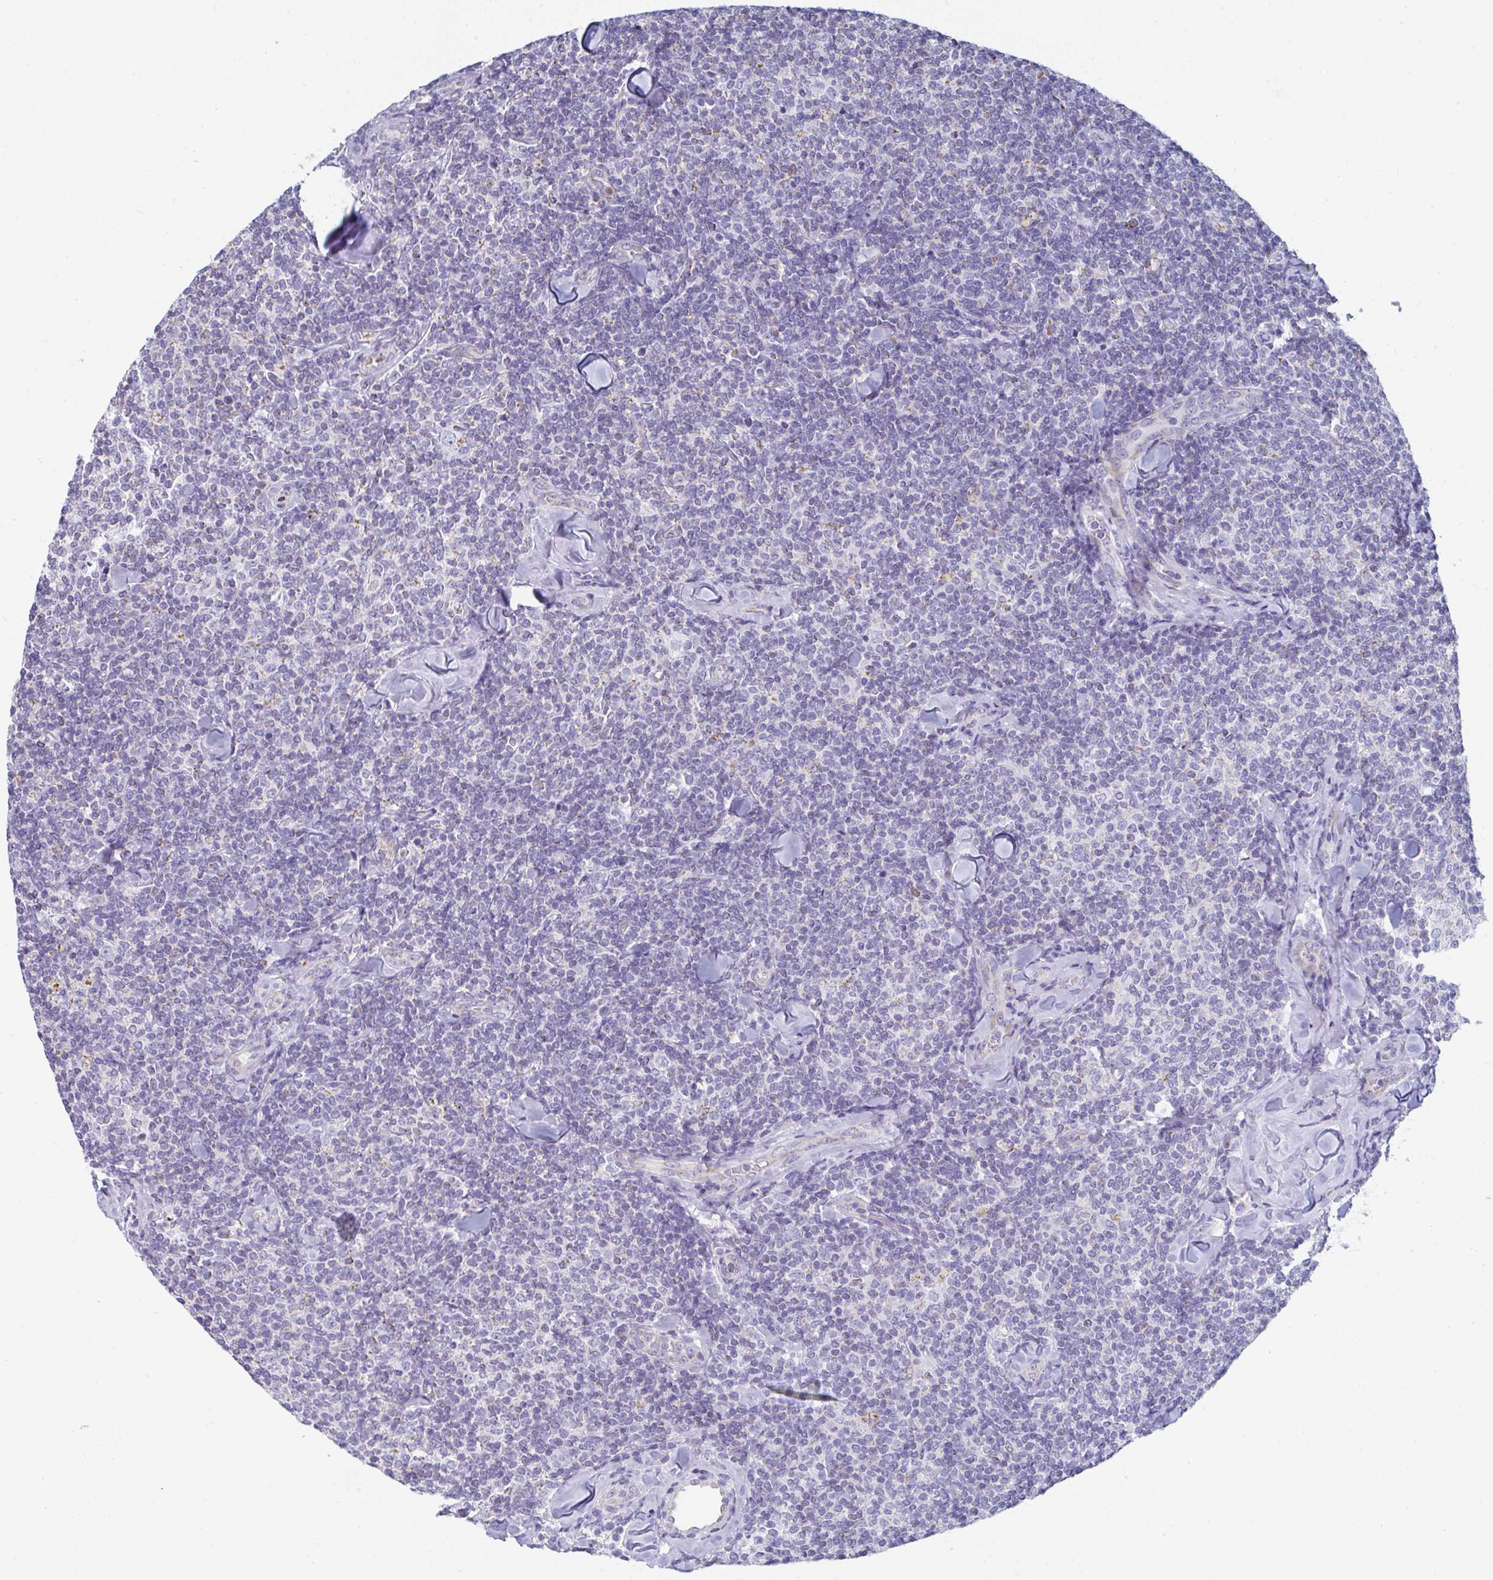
{"staining": {"intensity": "negative", "quantity": "none", "location": "none"}, "tissue": "lymphoma", "cell_type": "Tumor cells", "image_type": "cancer", "snomed": [{"axis": "morphology", "description": "Malignant lymphoma, non-Hodgkin's type, Low grade"}, {"axis": "topography", "description": "Lymph node"}], "caption": "Immunohistochemistry micrograph of neoplastic tissue: lymphoma stained with DAB (3,3'-diaminobenzidine) displays no significant protein staining in tumor cells.", "gene": "MGAM2", "patient": {"sex": "female", "age": 56}}